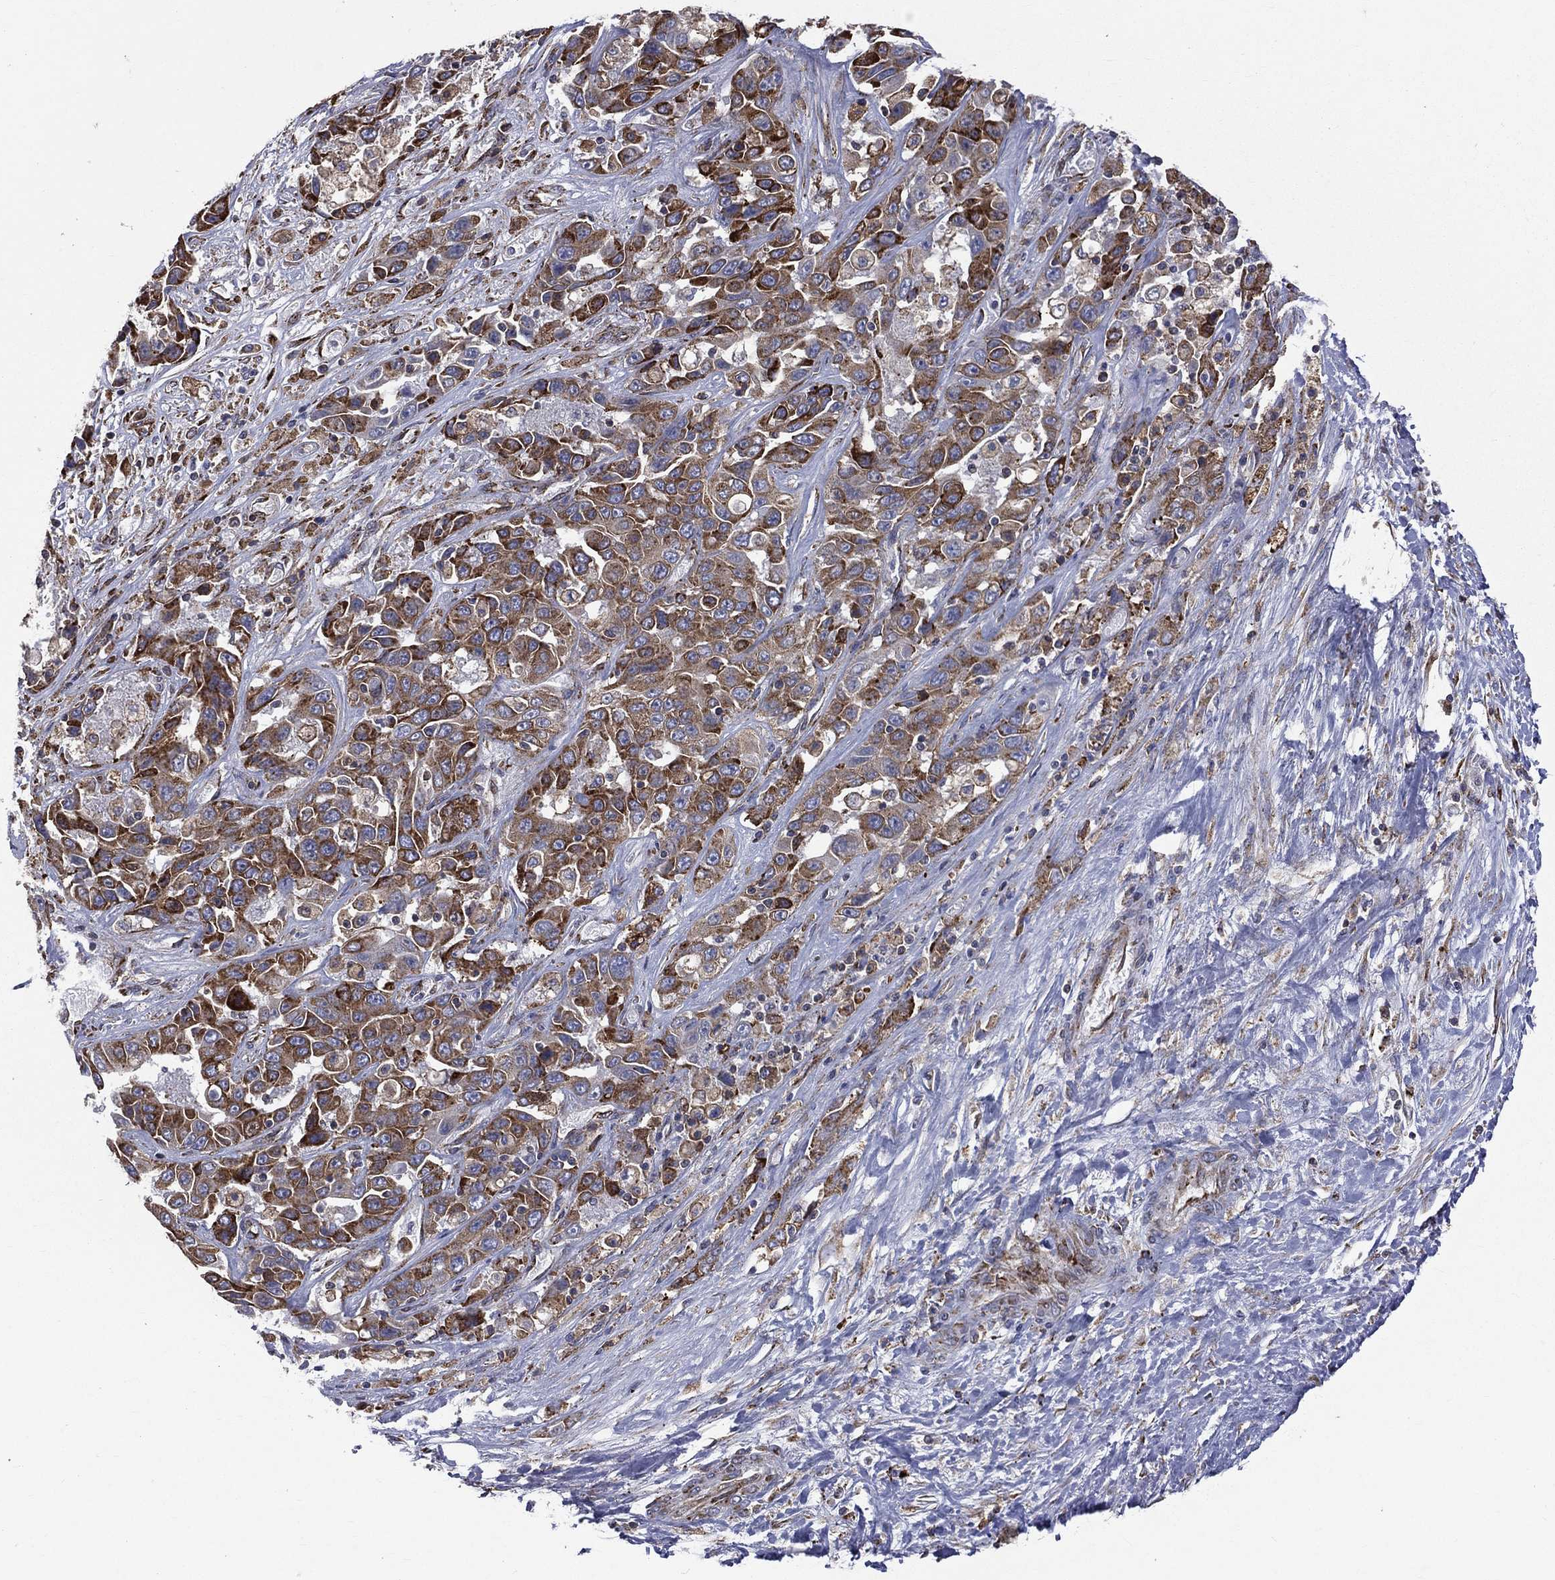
{"staining": {"intensity": "strong", "quantity": "25%-75%", "location": "cytoplasmic/membranous"}, "tissue": "liver cancer", "cell_type": "Tumor cells", "image_type": "cancer", "snomed": [{"axis": "morphology", "description": "Cholangiocarcinoma"}, {"axis": "topography", "description": "Liver"}], "caption": "Tumor cells demonstrate high levels of strong cytoplasmic/membranous expression in about 25%-75% of cells in liver cancer.", "gene": "C20orf96", "patient": {"sex": "female", "age": 52}}